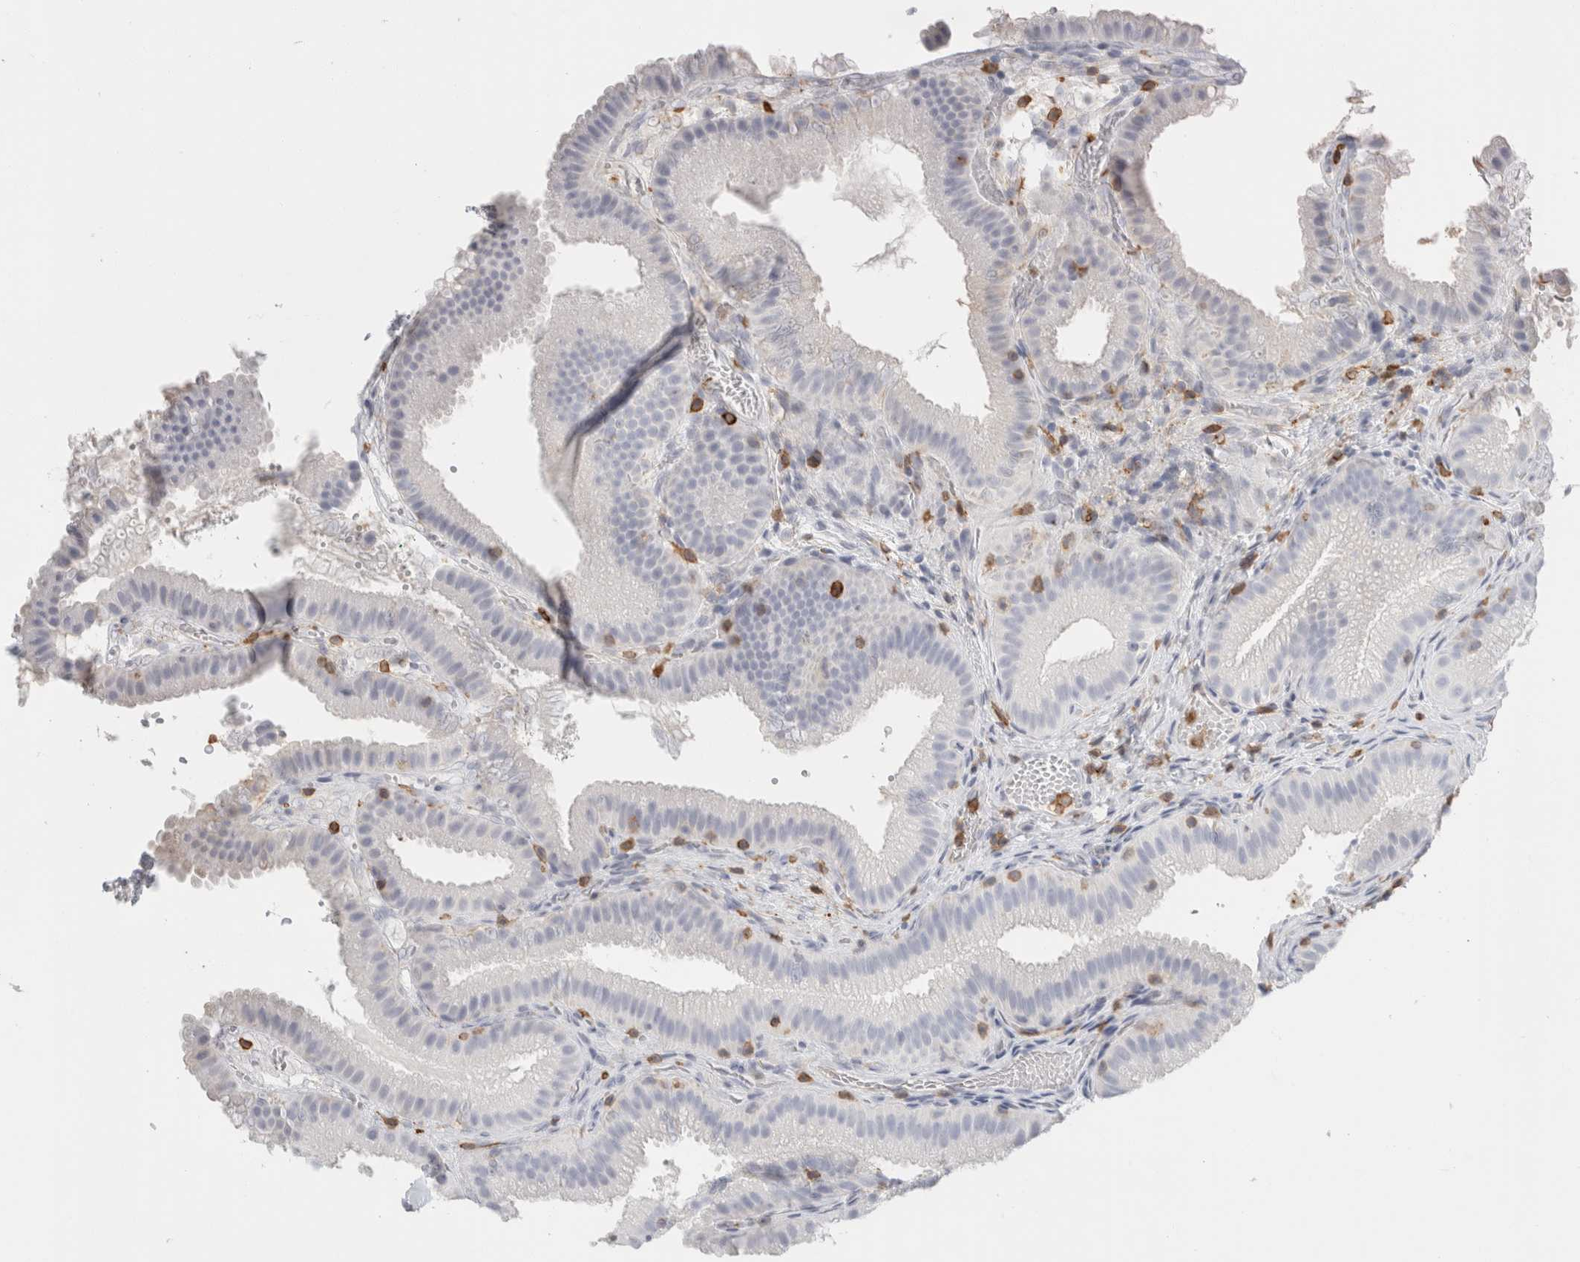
{"staining": {"intensity": "negative", "quantity": "none", "location": "none"}, "tissue": "gallbladder", "cell_type": "Glandular cells", "image_type": "normal", "snomed": [{"axis": "morphology", "description": "Normal tissue, NOS"}, {"axis": "topography", "description": "Gallbladder"}], "caption": "Glandular cells show no significant protein staining in unremarkable gallbladder.", "gene": "P2RY2", "patient": {"sex": "female", "age": 30}}